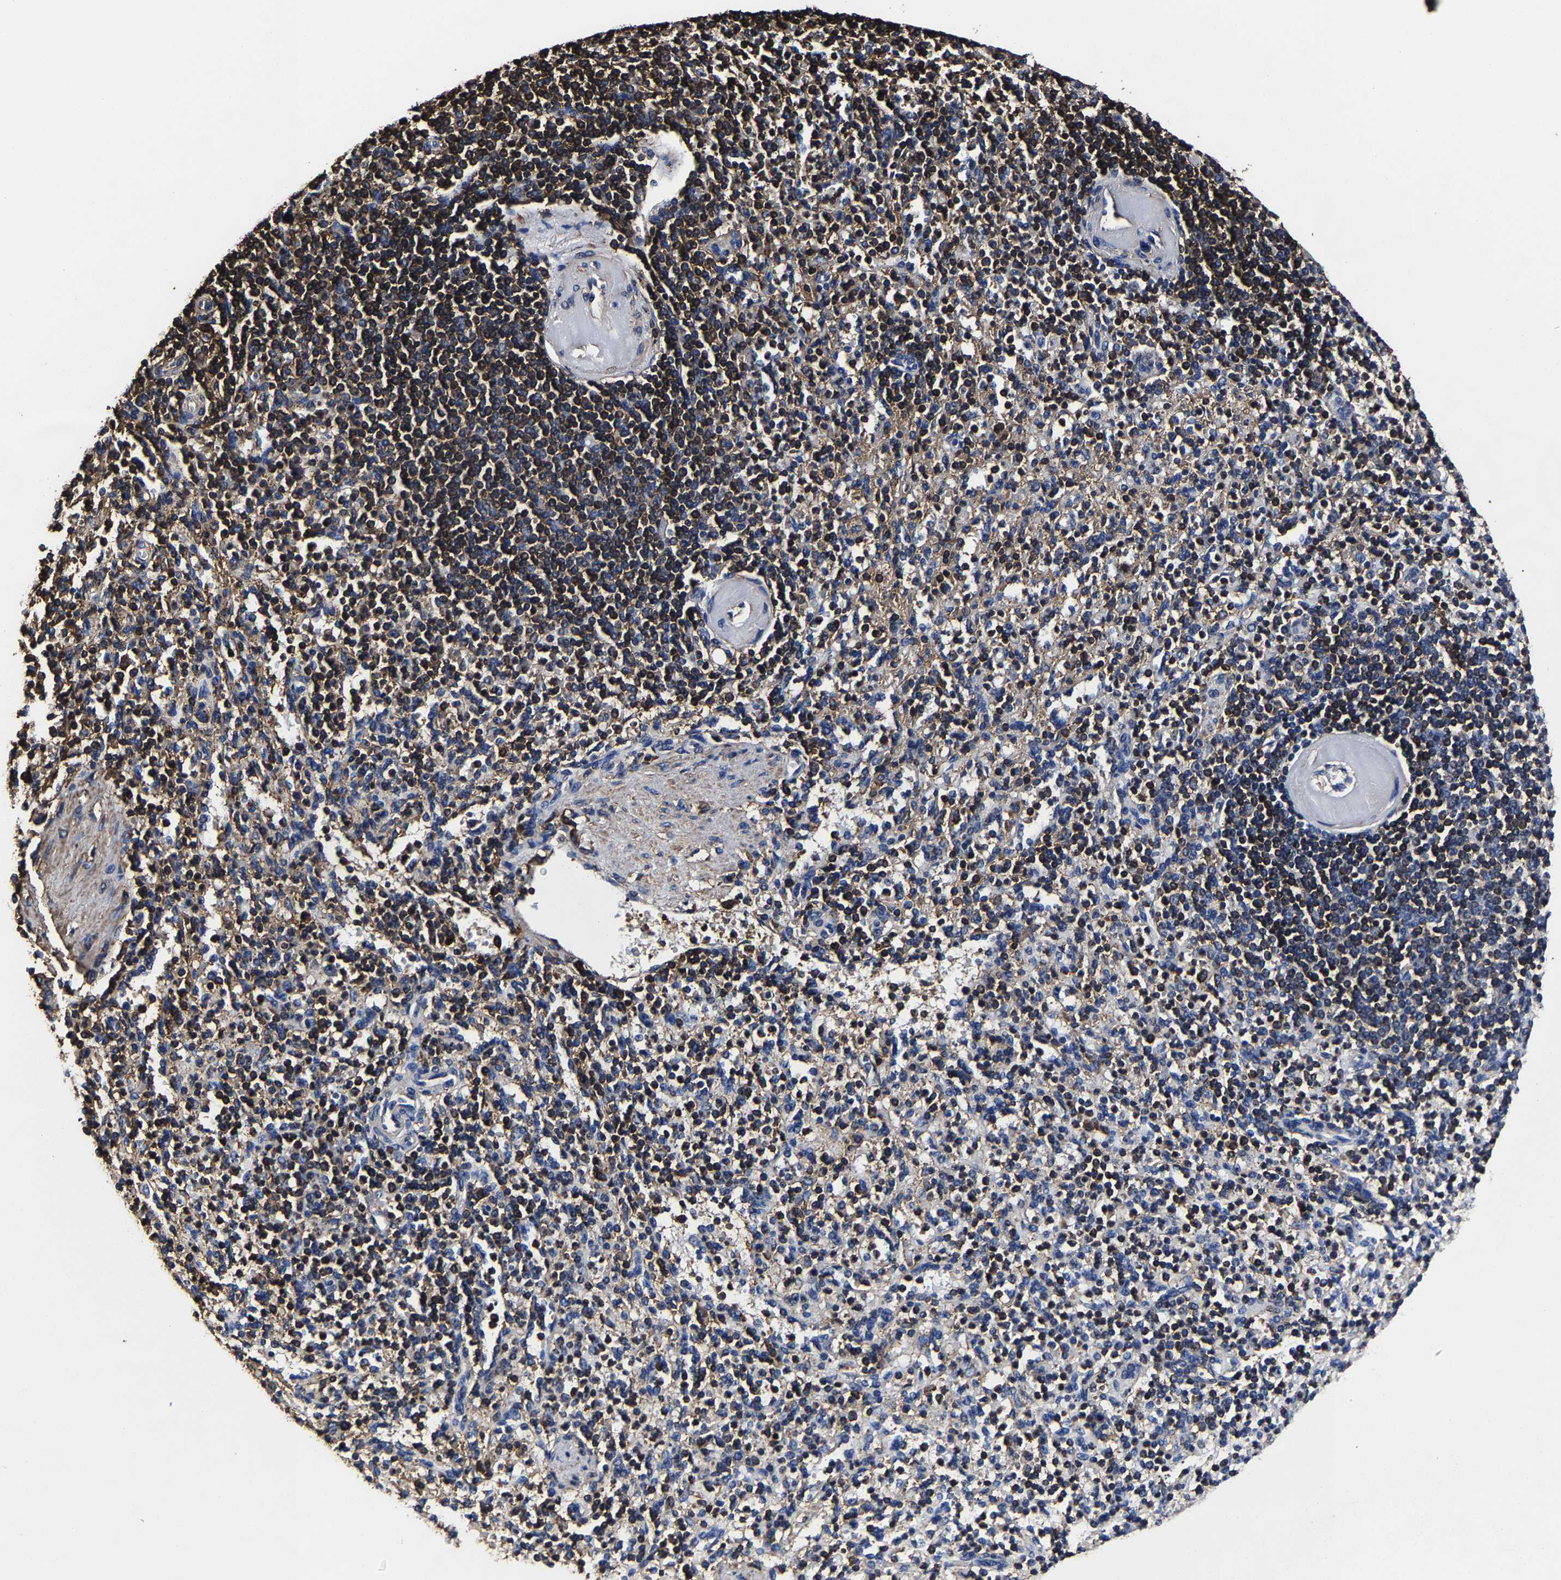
{"staining": {"intensity": "strong", "quantity": "25%-75%", "location": "cytoplasmic/membranous"}, "tissue": "spleen", "cell_type": "Cells in red pulp", "image_type": "normal", "snomed": [{"axis": "morphology", "description": "Normal tissue, NOS"}, {"axis": "topography", "description": "Spleen"}], "caption": "Immunohistochemistry staining of normal spleen, which reveals high levels of strong cytoplasmic/membranous staining in approximately 25%-75% of cells in red pulp indicating strong cytoplasmic/membranous protein staining. The staining was performed using DAB (brown) for protein detection and nuclei were counterstained in hematoxylin (blue).", "gene": "SSH3", "patient": {"sex": "female", "age": 74}}